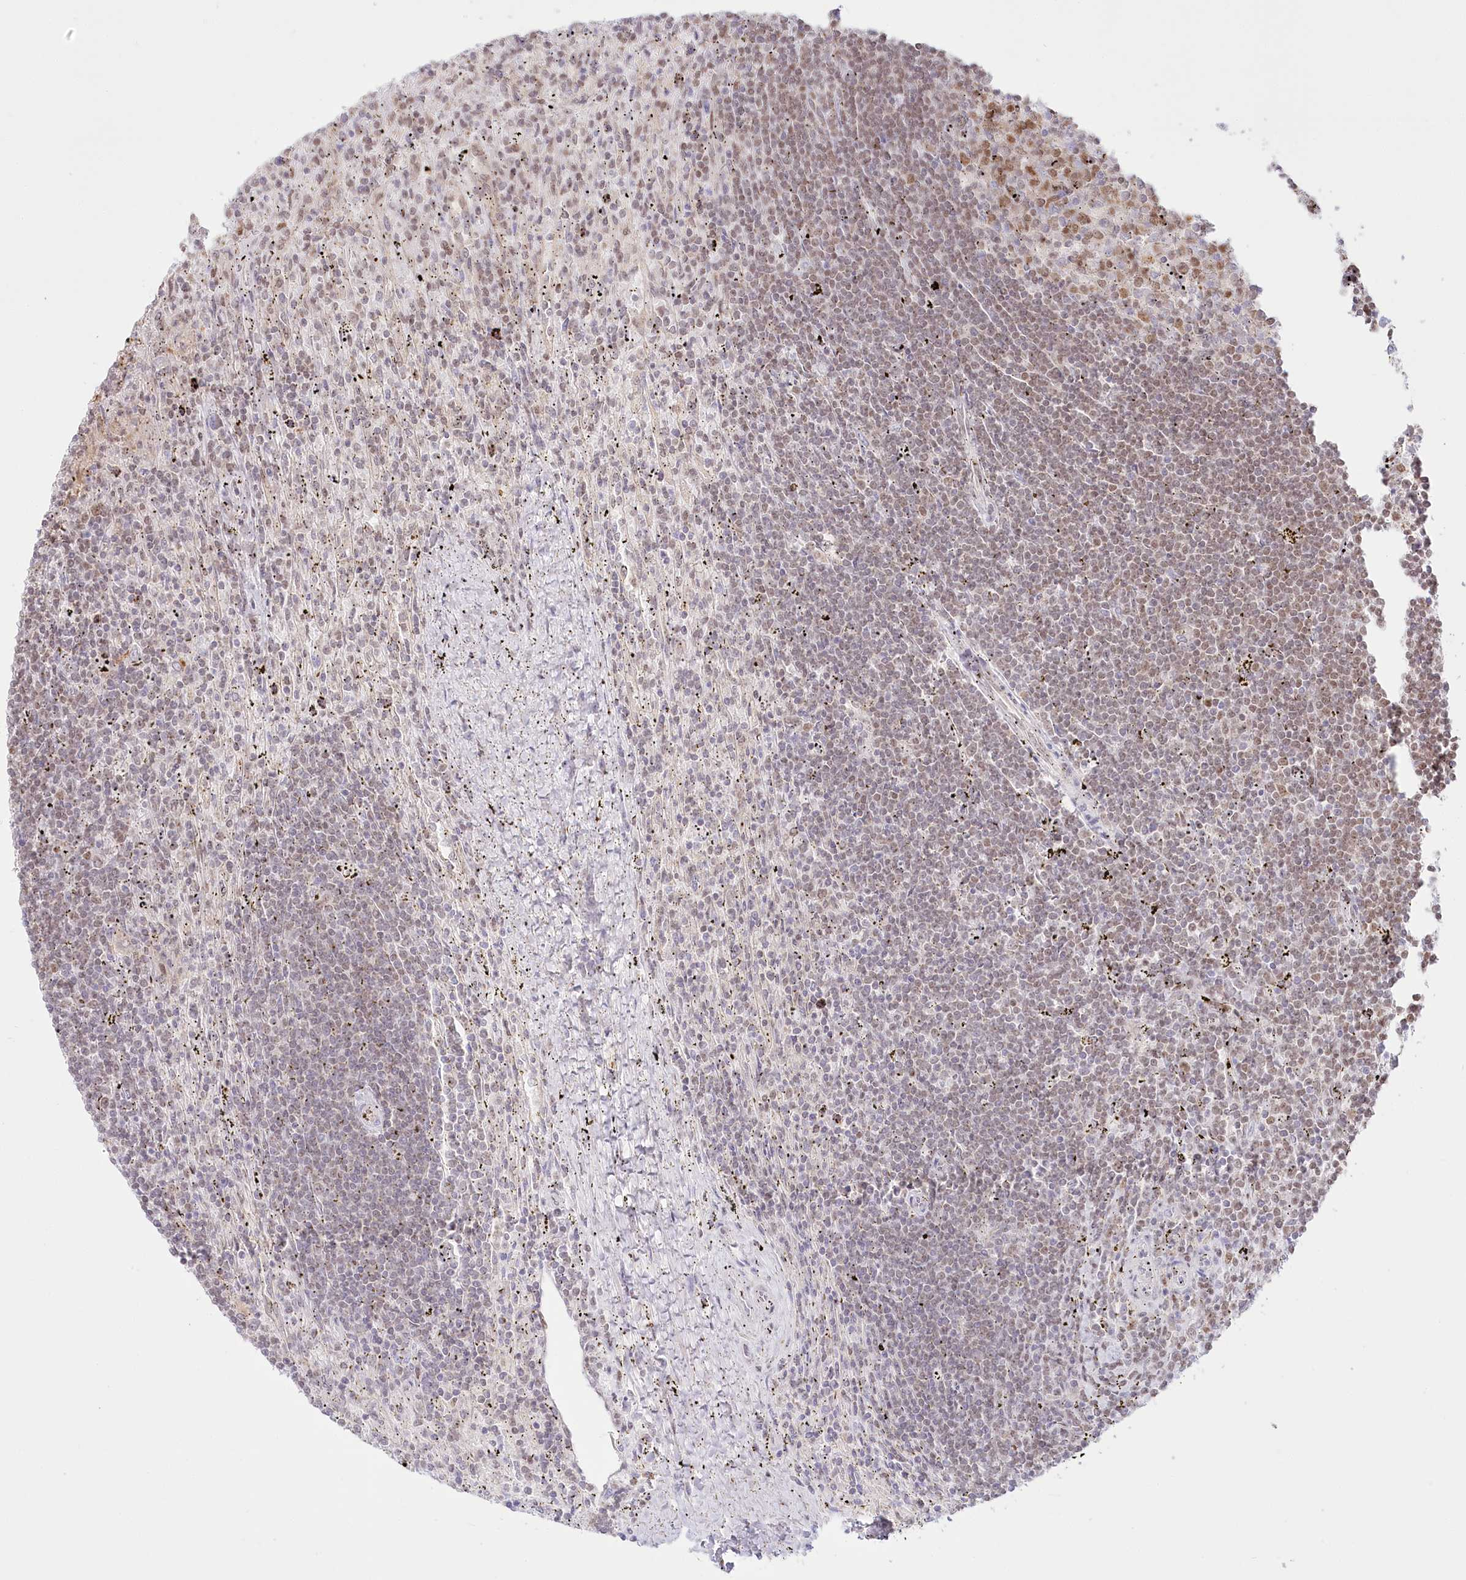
{"staining": {"intensity": "weak", "quantity": "25%-75%", "location": "nuclear"}, "tissue": "lymphoma", "cell_type": "Tumor cells", "image_type": "cancer", "snomed": [{"axis": "morphology", "description": "Malignant lymphoma, non-Hodgkin's type, Low grade"}, {"axis": "topography", "description": "Spleen"}], "caption": "A brown stain shows weak nuclear staining of a protein in lymphoma tumor cells.", "gene": "PYURF", "patient": {"sex": "male", "age": 76}}